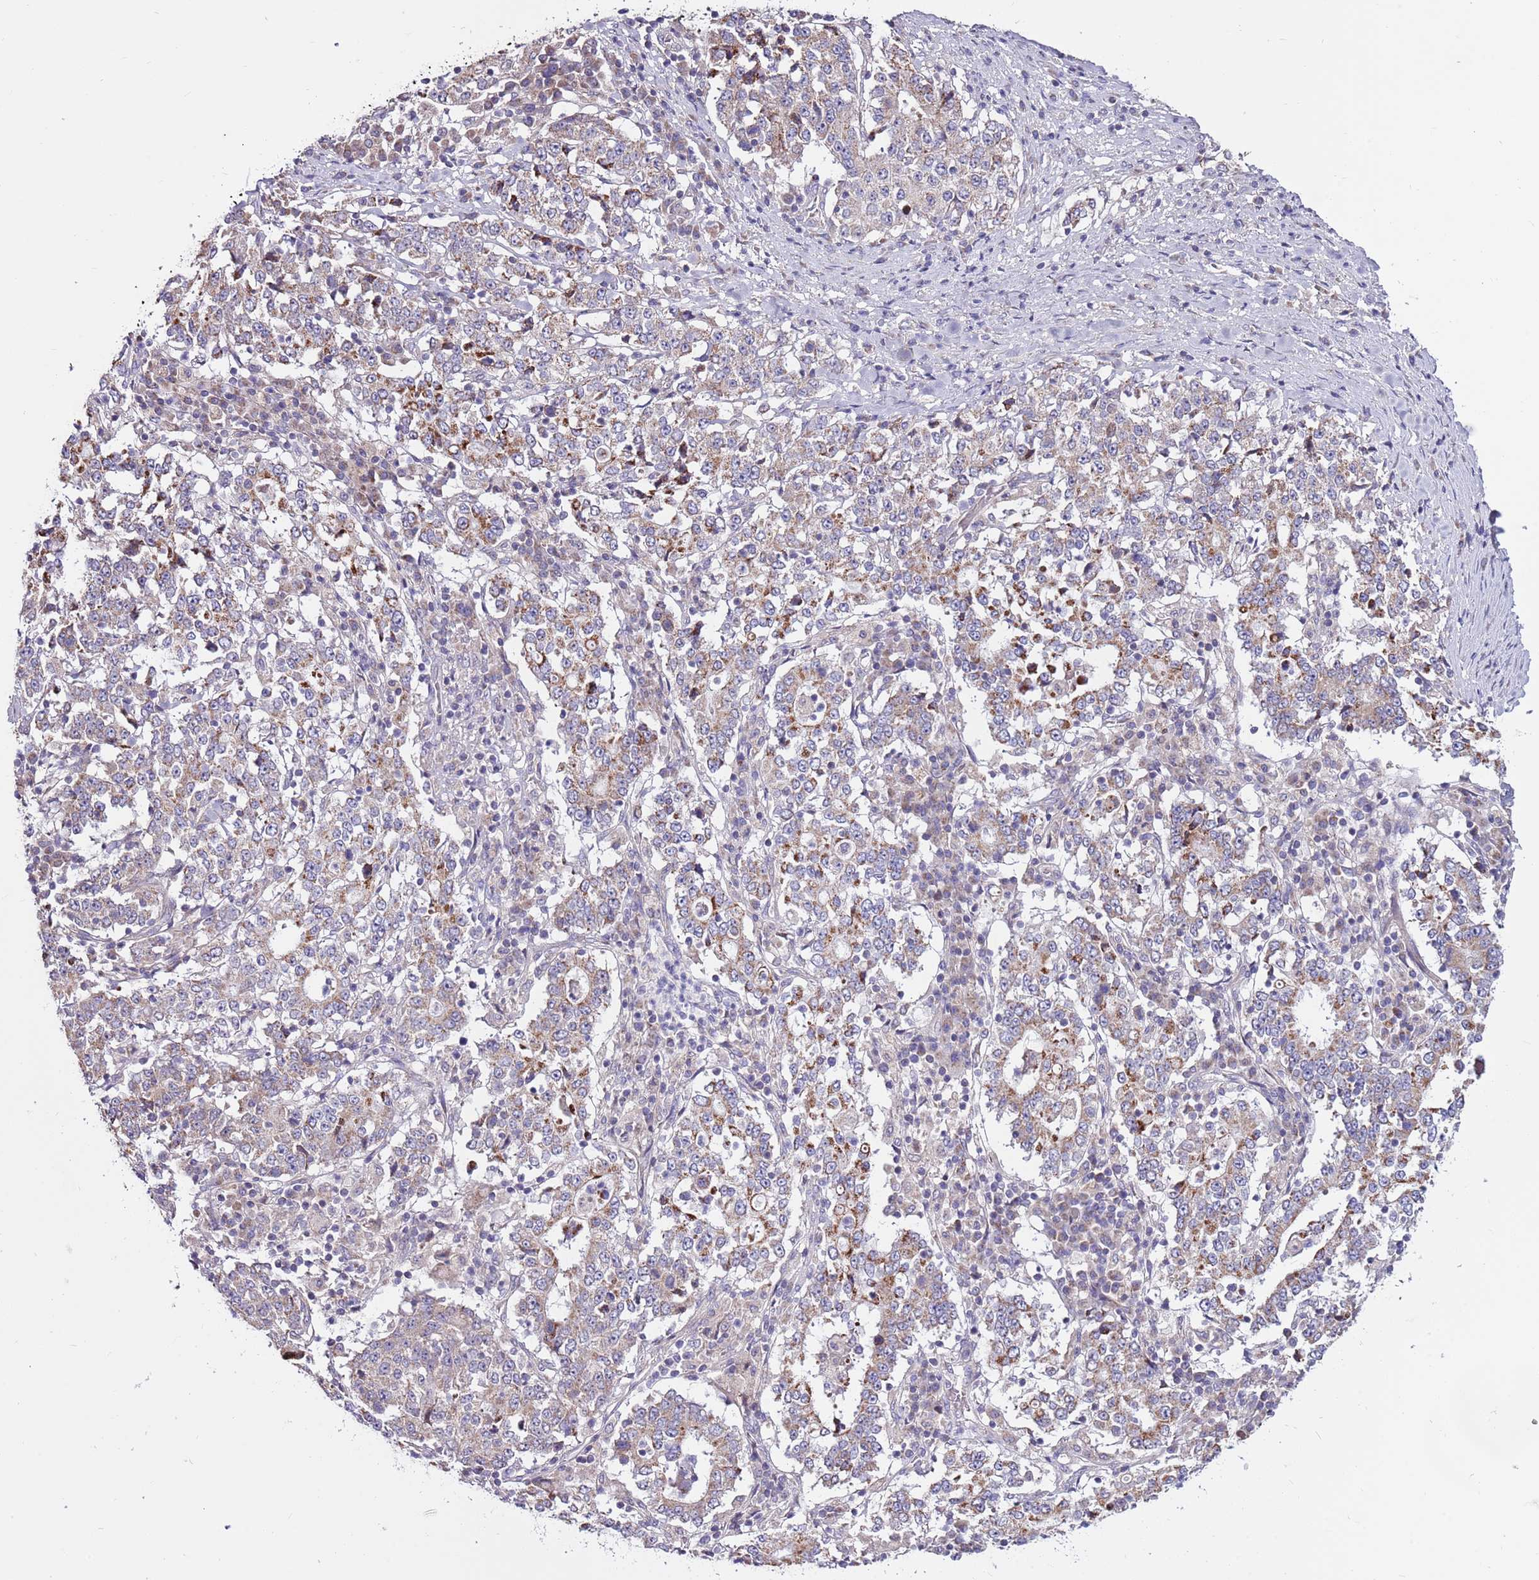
{"staining": {"intensity": "moderate", "quantity": "25%-75%", "location": "cytoplasmic/membranous"}, "tissue": "stomach cancer", "cell_type": "Tumor cells", "image_type": "cancer", "snomed": [{"axis": "morphology", "description": "Adenocarcinoma, NOS"}, {"axis": "topography", "description": "Stomach"}], "caption": "Adenocarcinoma (stomach) stained for a protein (brown) exhibits moderate cytoplasmic/membranous positive positivity in approximately 25%-75% of tumor cells.", "gene": "SMG1", "patient": {"sex": "male", "age": 59}}